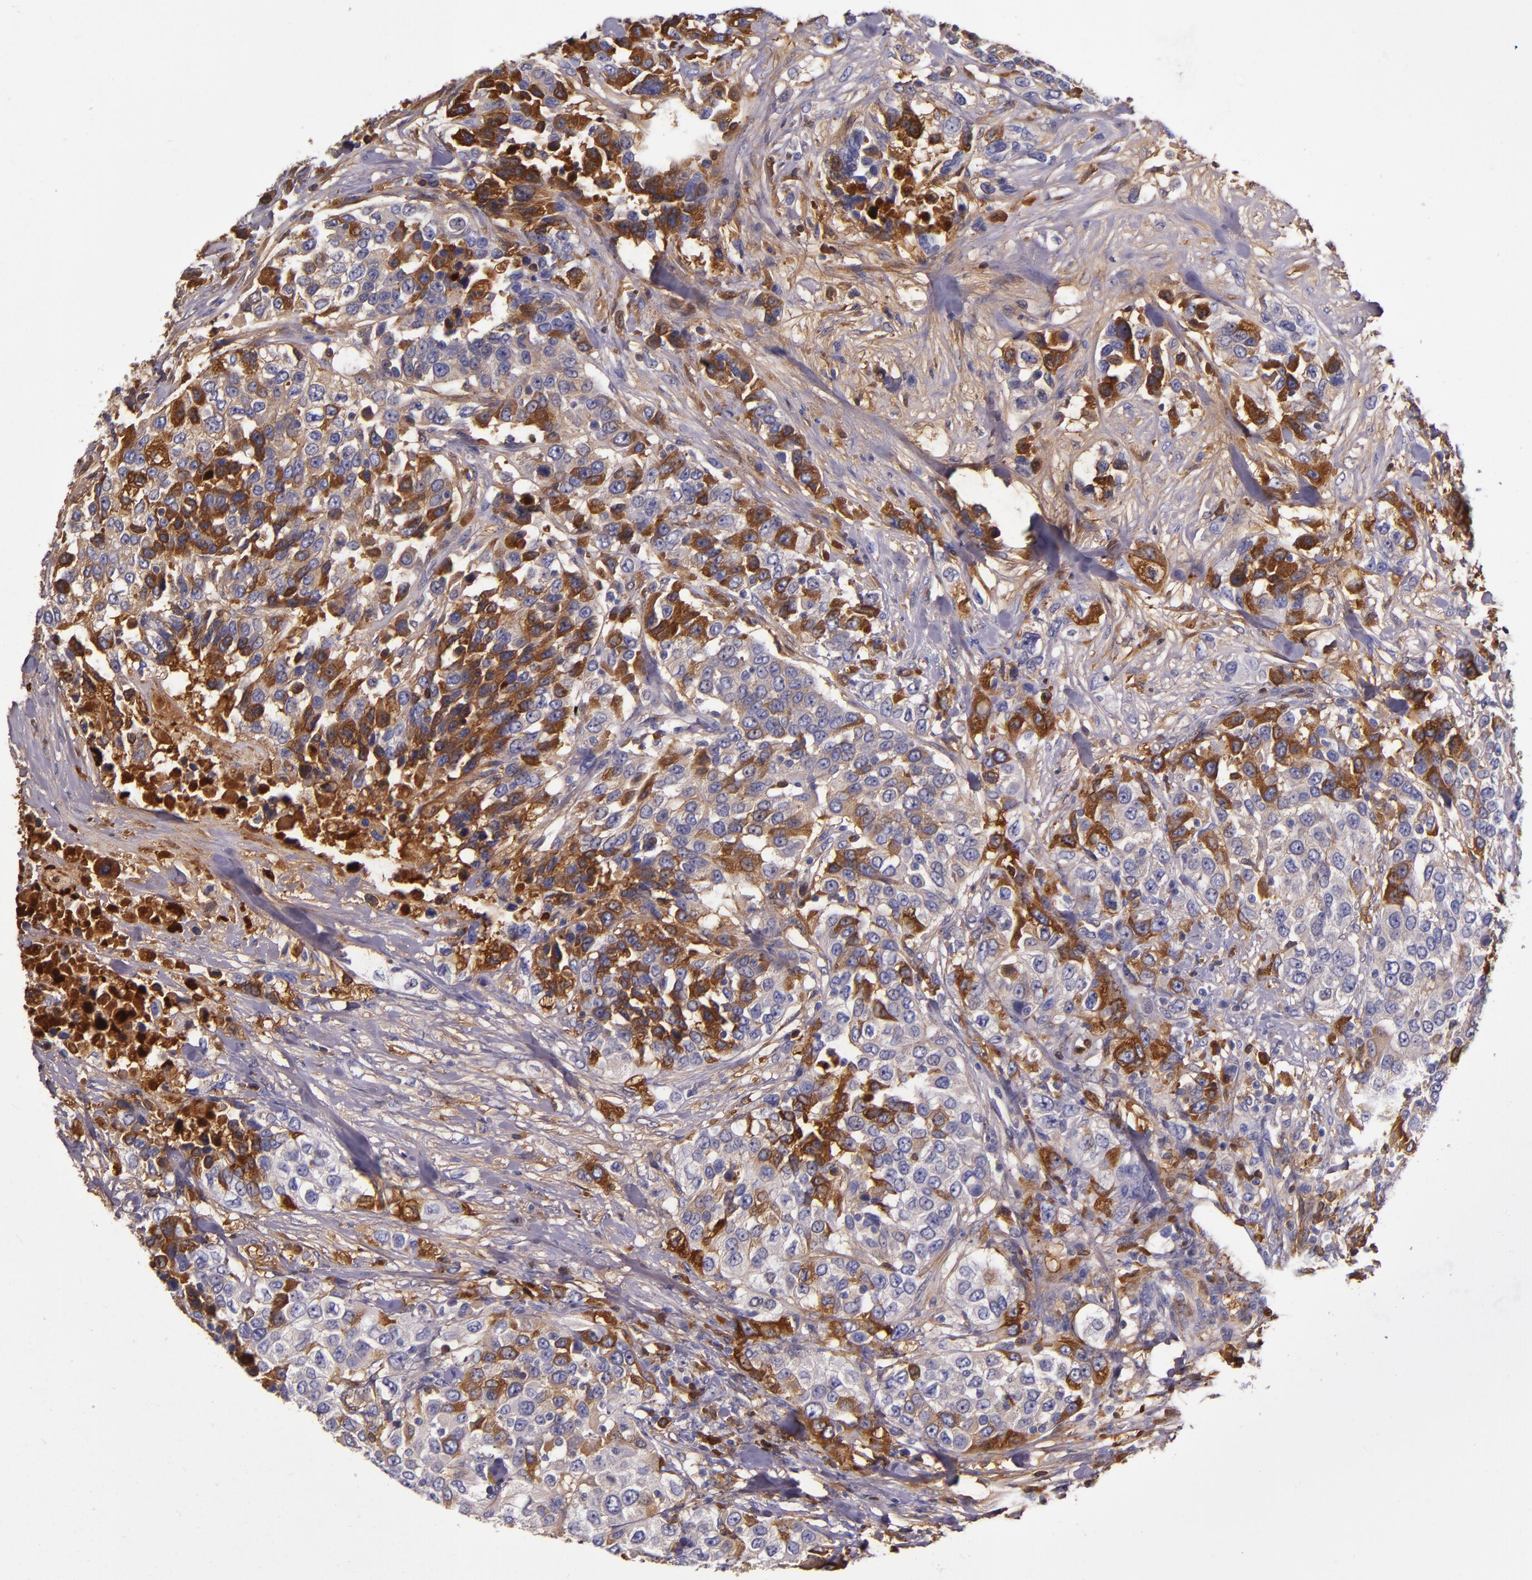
{"staining": {"intensity": "moderate", "quantity": "25%-75%", "location": "cytoplasmic/membranous"}, "tissue": "urothelial cancer", "cell_type": "Tumor cells", "image_type": "cancer", "snomed": [{"axis": "morphology", "description": "Urothelial carcinoma, High grade"}, {"axis": "topography", "description": "Urinary bladder"}], "caption": "This histopathology image shows immunohistochemistry staining of urothelial carcinoma (high-grade), with medium moderate cytoplasmic/membranous expression in about 25%-75% of tumor cells.", "gene": "CLEC3B", "patient": {"sex": "female", "age": 80}}